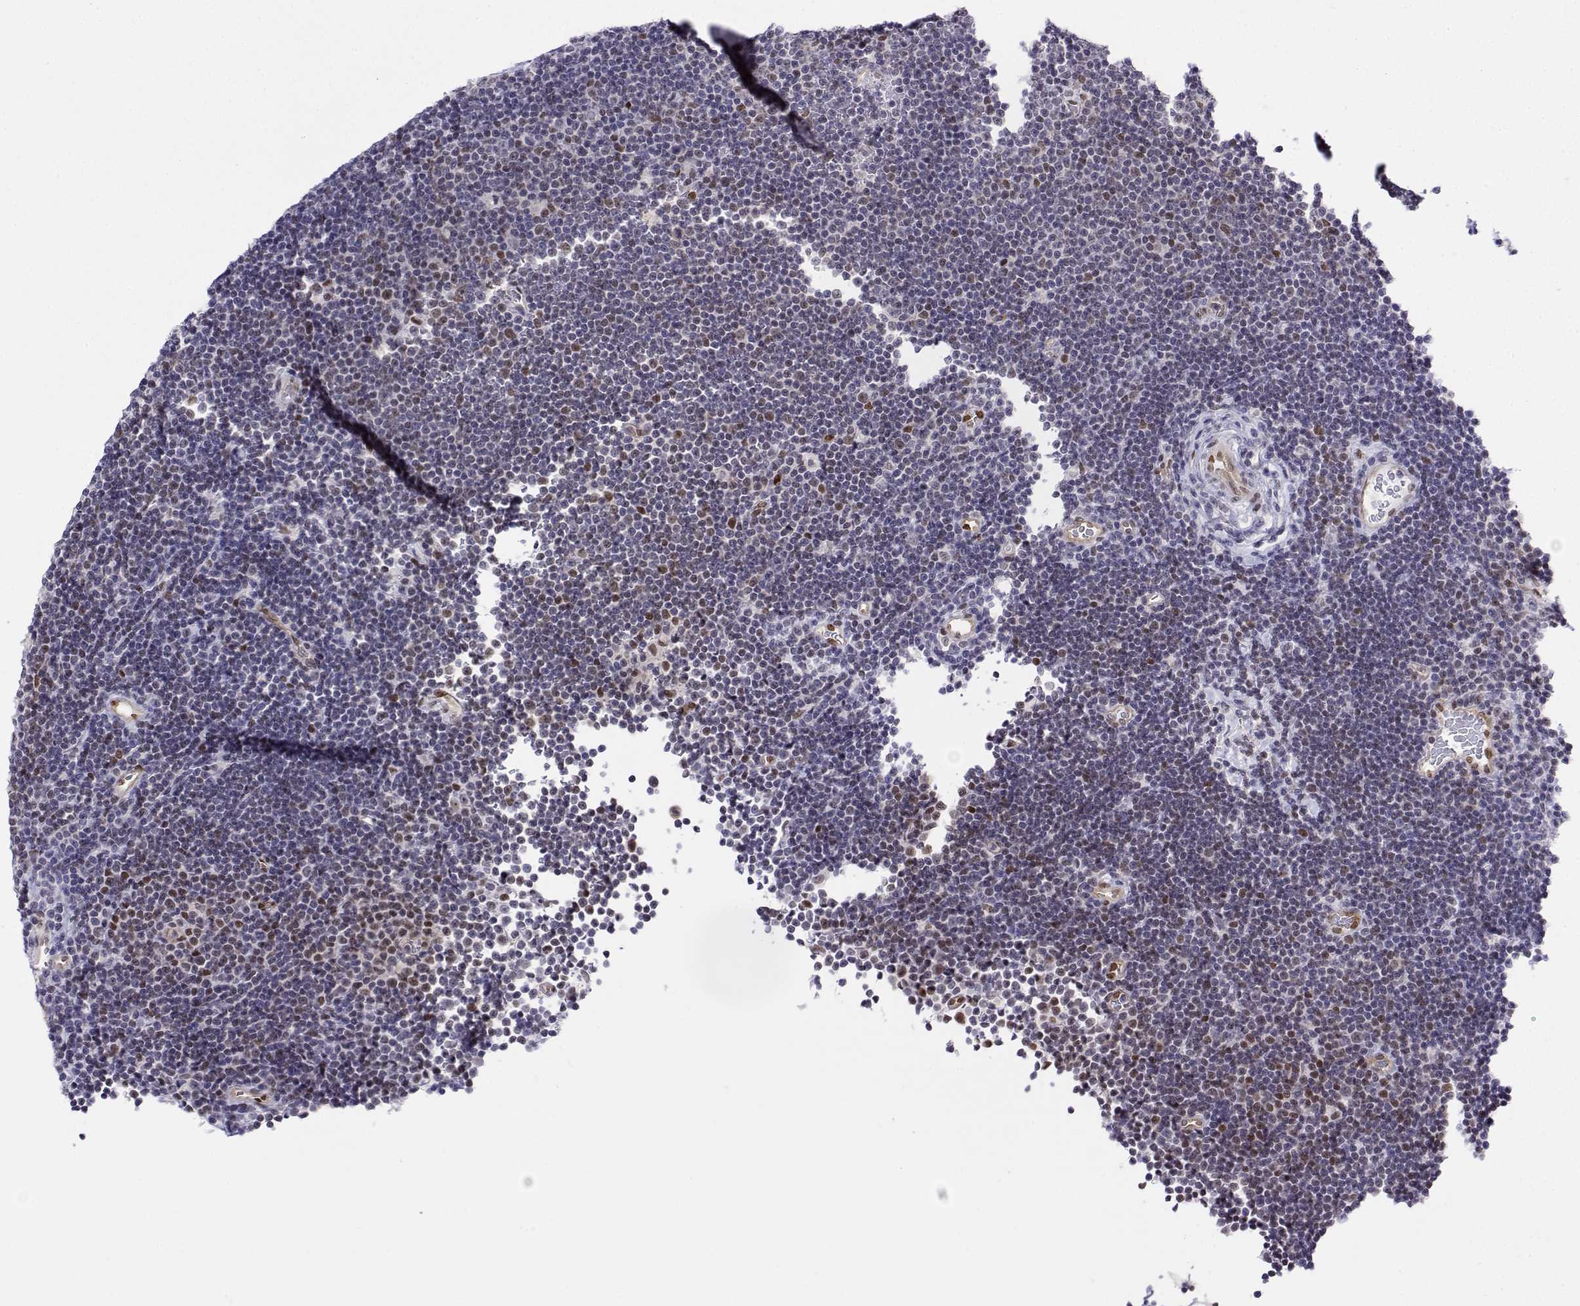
{"staining": {"intensity": "negative", "quantity": "none", "location": "none"}, "tissue": "lymphoma", "cell_type": "Tumor cells", "image_type": "cancer", "snomed": [{"axis": "morphology", "description": "Malignant lymphoma, non-Hodgkin's type, Low grade"}, {"axis": "topography", "description": "Brain"}], "caption": "Tumor cells are negative for brown protein staining in lymphoma.", "gene": "ERF", "patient": {"sex": "female", "age": 66}}